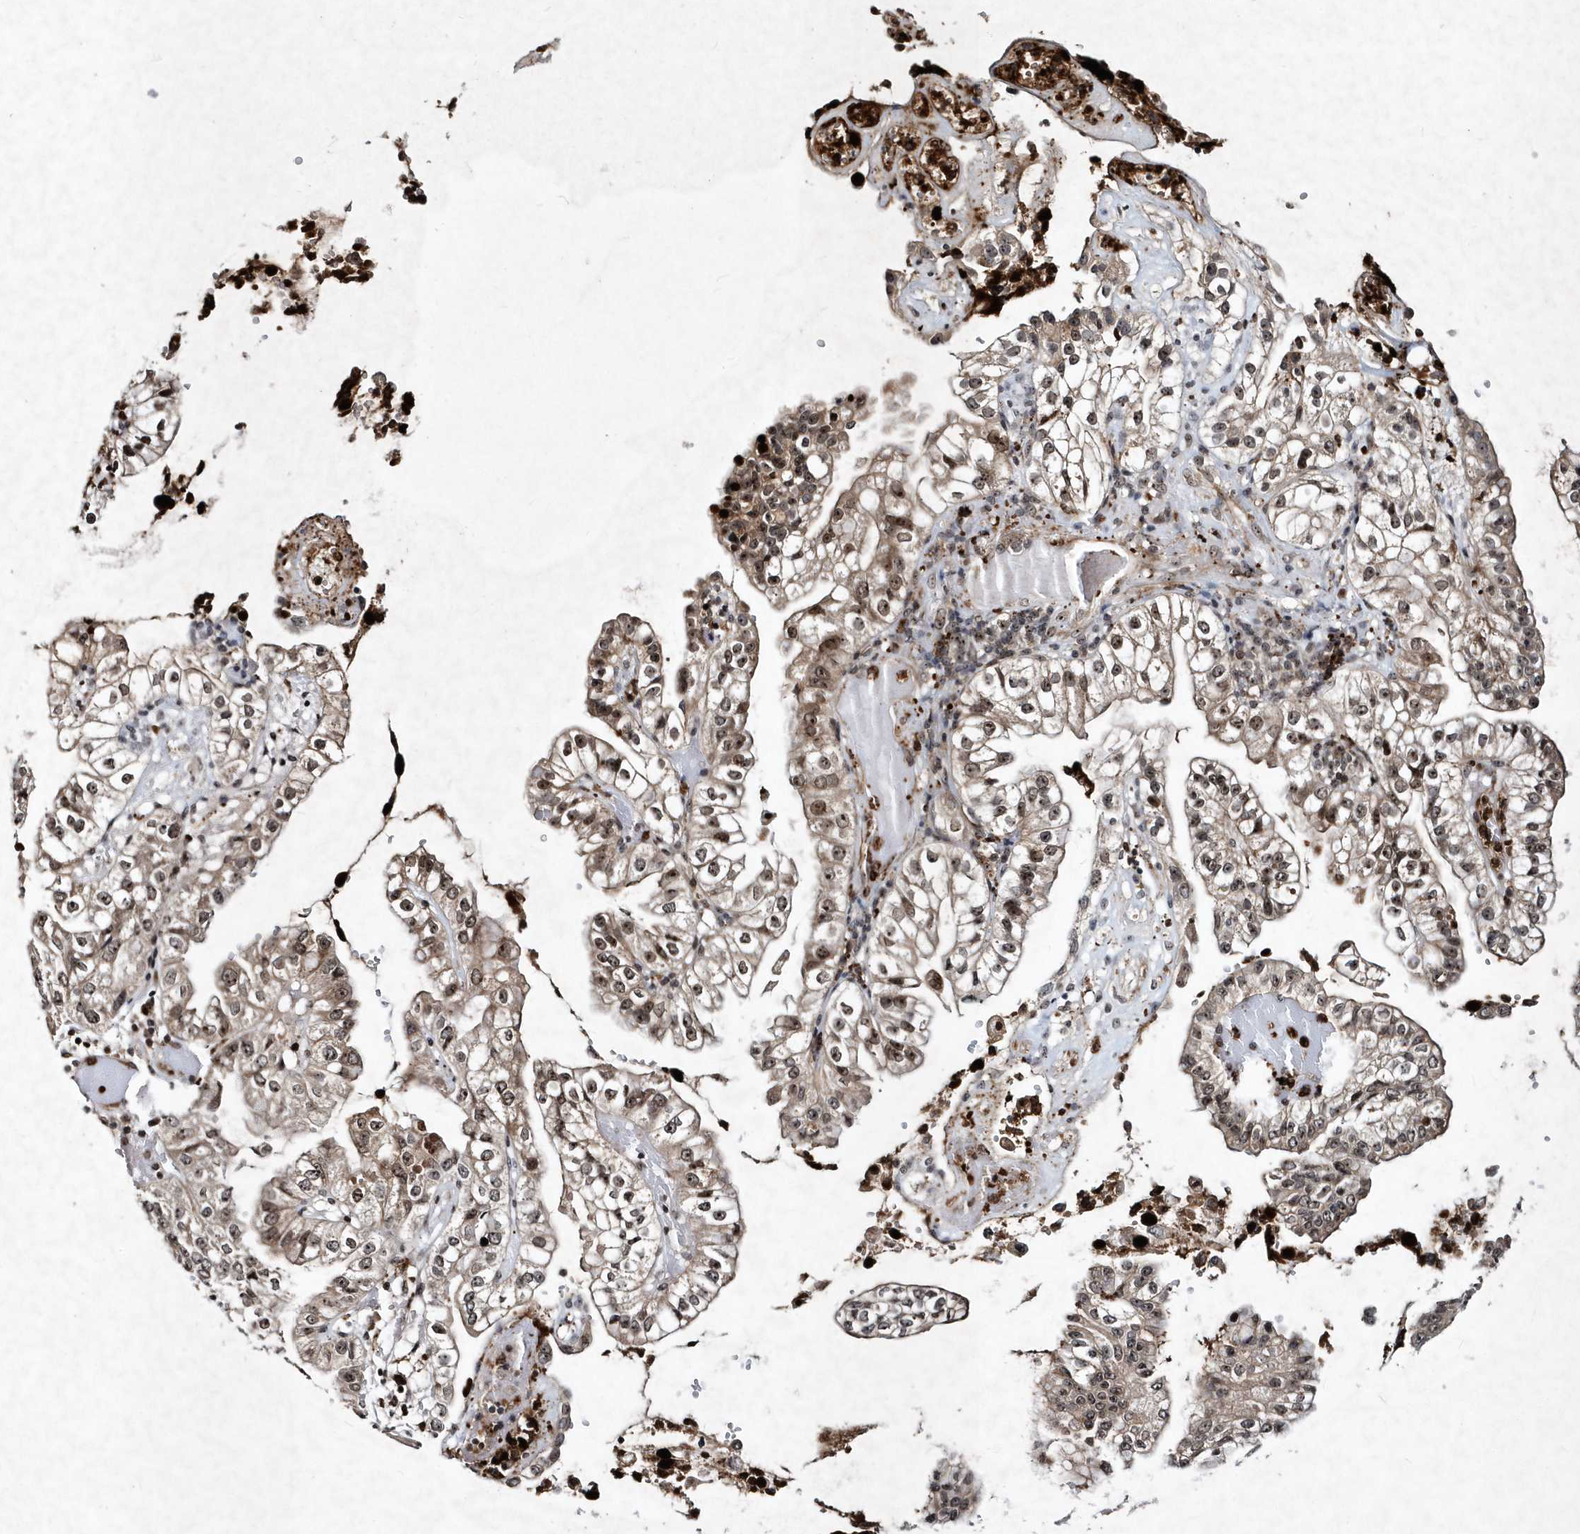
{"staining": {"intensity": "weak", "quantity": "25%-75%", "location": "cytoplasmic/membranous,nuclear"}, "tissue": "liver cancer", "cell_type": "Tumor cells", "image_type": "cancer", "snomed": [{"axis": "morphology", "description": "Cholangiocarcinoma"}, {"axis": "topography", "description": "Liver"}], "caption": "A brown stain shows weak cytoplasmic/membranous and nuclear staining of a protein in liver cholangiocarcinoma tumor cells. The staining is performed using DAB (3,3'-diaminobenzidine) brown chromogen to label protein expression. The nuclei are counter-stained blue using hematoxylin.", "gene": "SOWAHB", "patient": {"sex": "female", "age": 79}}